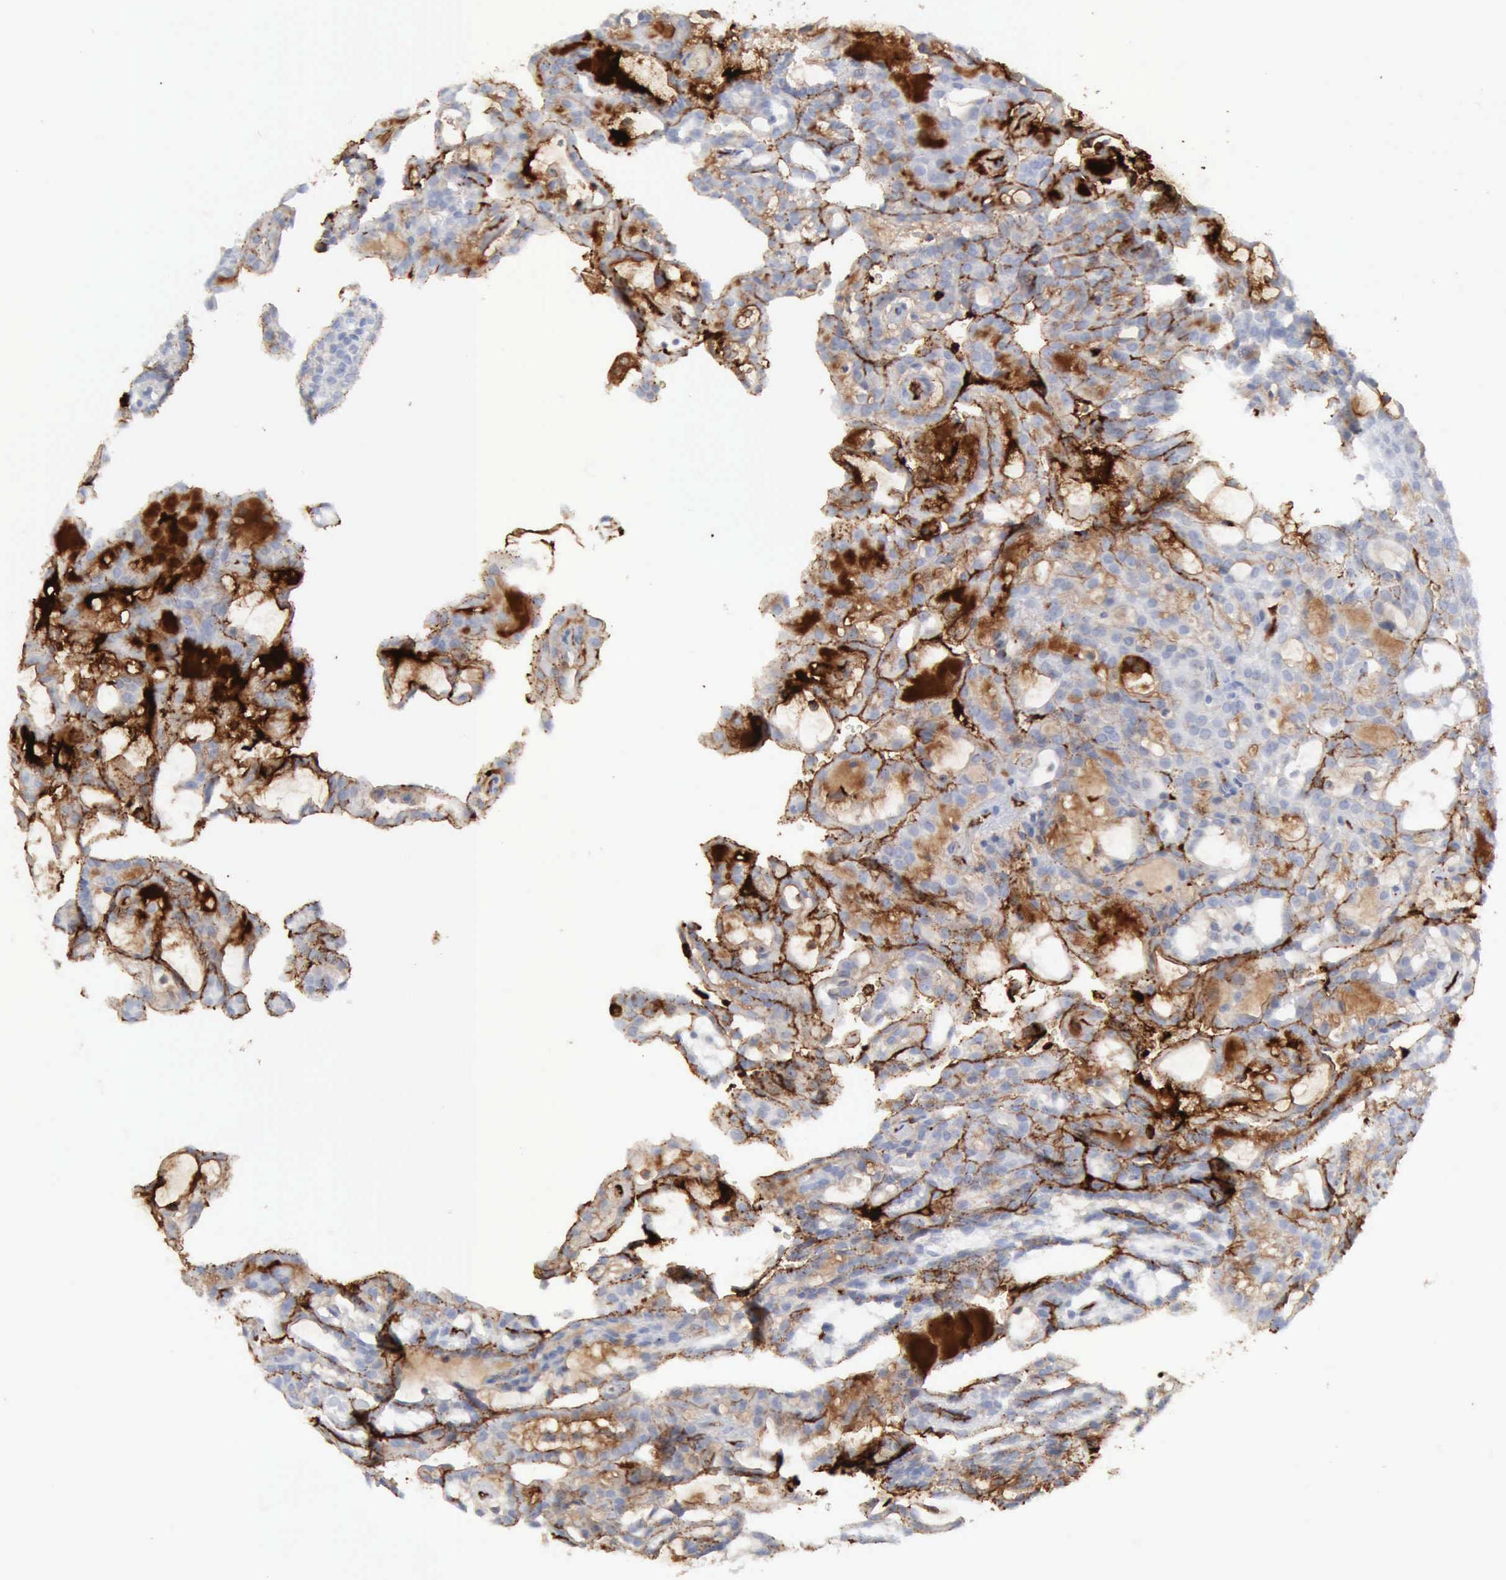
{"staining": {"intensity": "negative", "quantity": "none", "location": "none"}, "tissue": "renal cancer", "cell_type": "Tumor cells", "image_type": "cancer", "snomed": [{"axis": "morphology", "description": "Adenocarcinoma, NOS"}, {"axis": "topography", "description": "Kidney"}], "caption": "IHC of human renal cancer (adenocarcinoma) reveals no expression in tumor cells.", "gene": "C4BPA", "patient": {"sex": "male", "age": 63}}